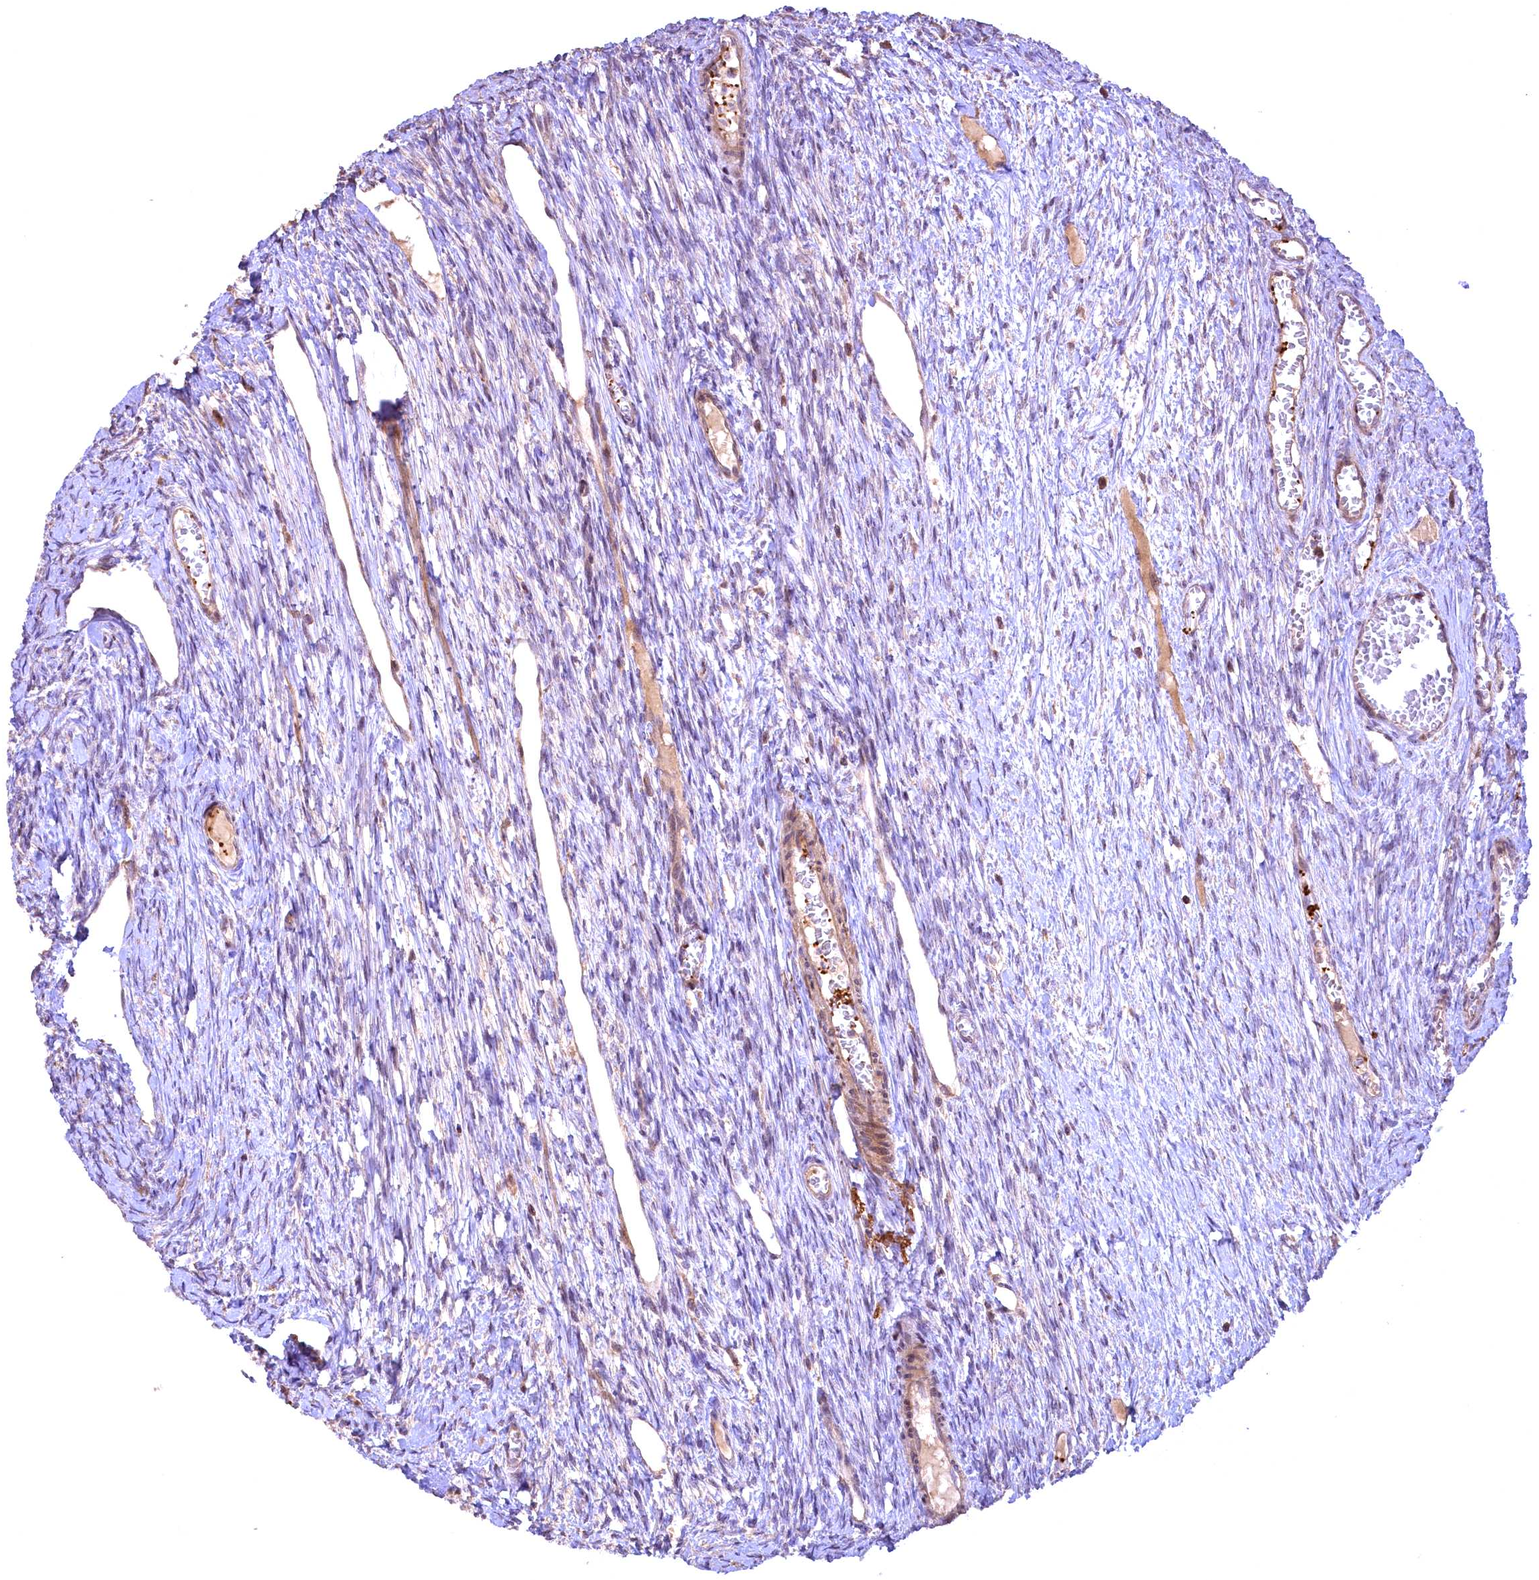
{"staining": {"intensity": "weak", "quantity": ">75%", "location": "cytoplasmic/membranous"}, "tissue": "ovary", "cell_type": "Follicle cells", "image_type": "normal", "snomed": [{"axis": "morphology", "description": "Normal tissue, NOS"}, {"axis": "topography", "description": "Ovary"}], "caption": "Protein staining shows weak cytoplasmic/membranous expression in approximately >75% of follicle cells in benign ovary. (DAB (3,3'-diaminobenzidine) IHC with brightfield microscopy, high magnification).", "gene": "FUZ", "patient": {"sex": "female", "age": 44}}